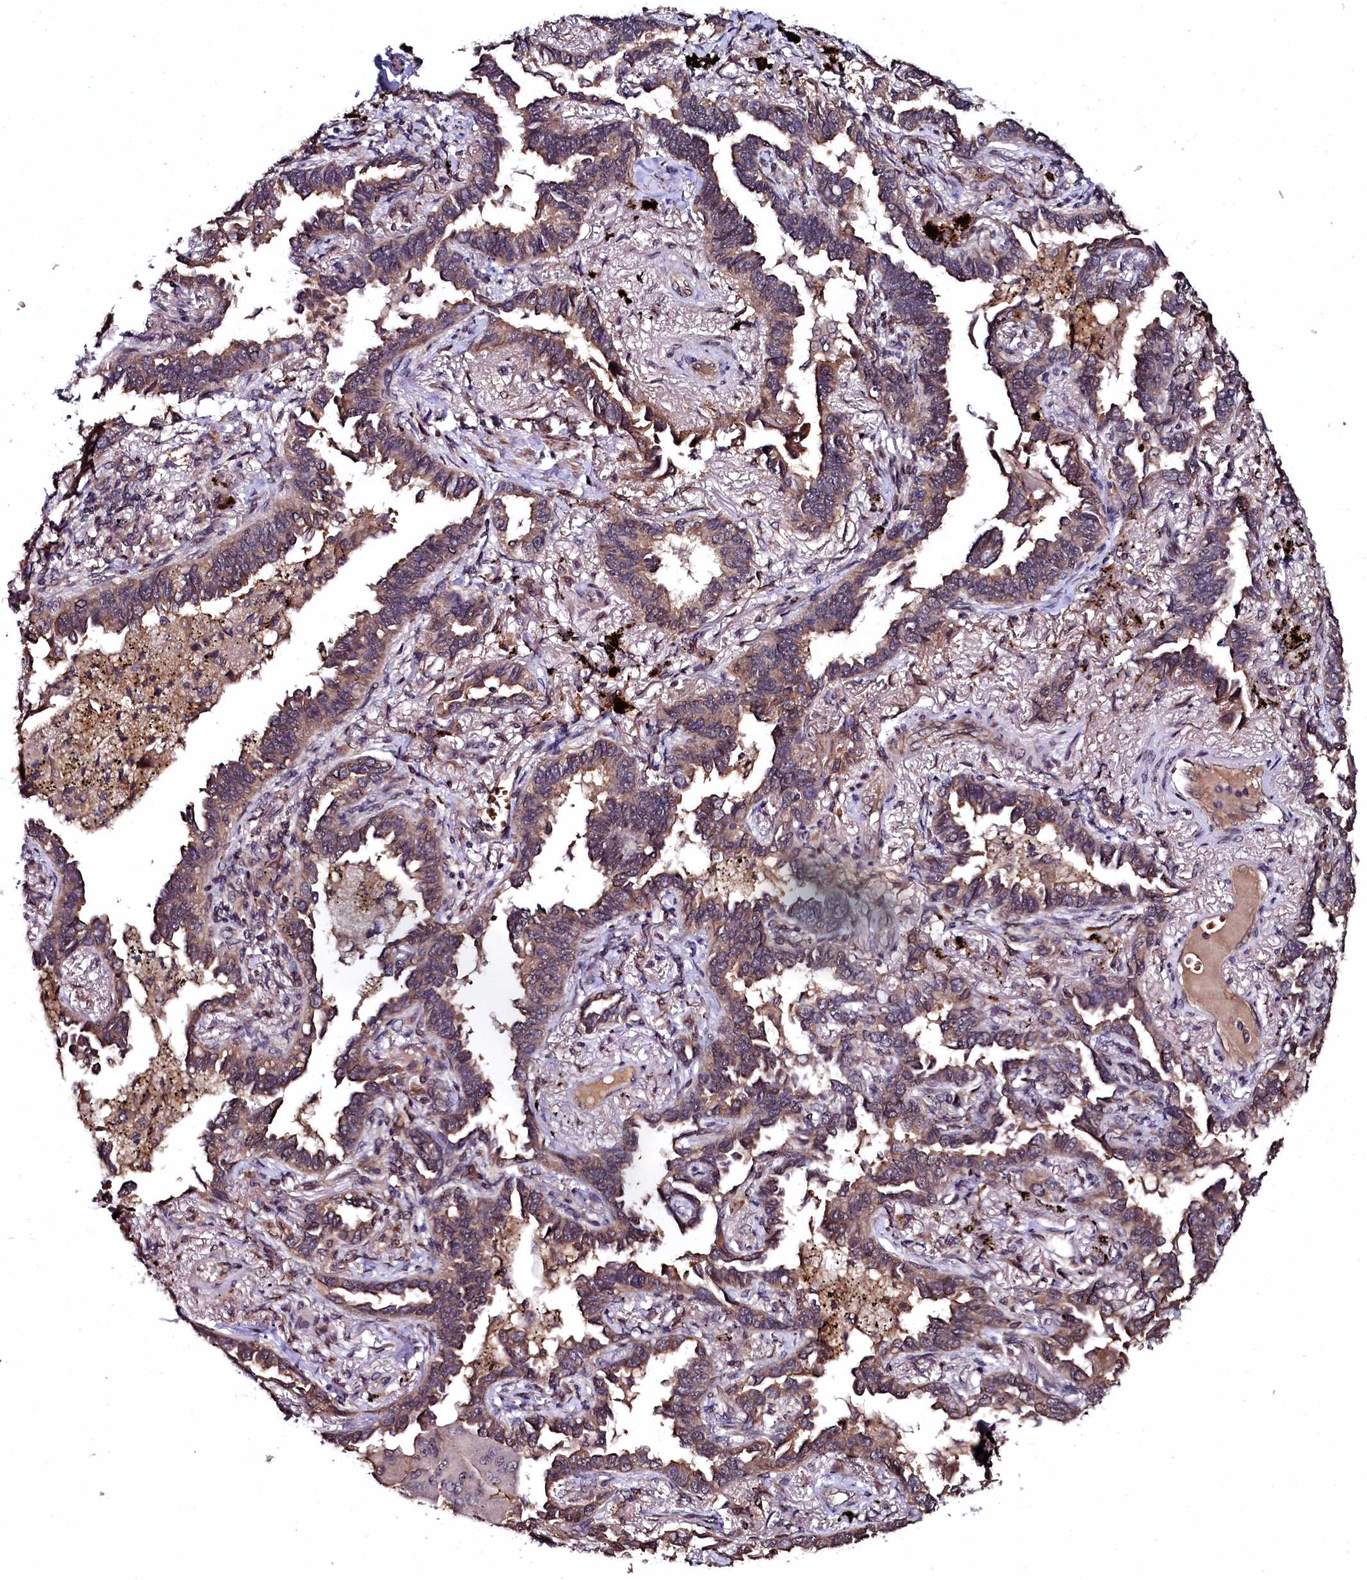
{"staining": {"intensity": "moderate", "quantity": ">75%", "location": "cytoplasmic/membranous,nuclear"}, "tissue": "lung cancer", "cell_type": "Tumor cells", "image_type": "cancer", "snomed": [{"axis": "morphology", "description": "Adenocarcinoma, NOS"}, {"axis": "topography", "description": "Lung"}], "caption": "Immunohistochemistry of human lung cancer exhibits medium levels of moderate cytoplasmic/membranous and nuclear expression in approximately >75% of tumor cells.", "gene": "N4BP1", "patient": {"sex": "male", "age": 67}}